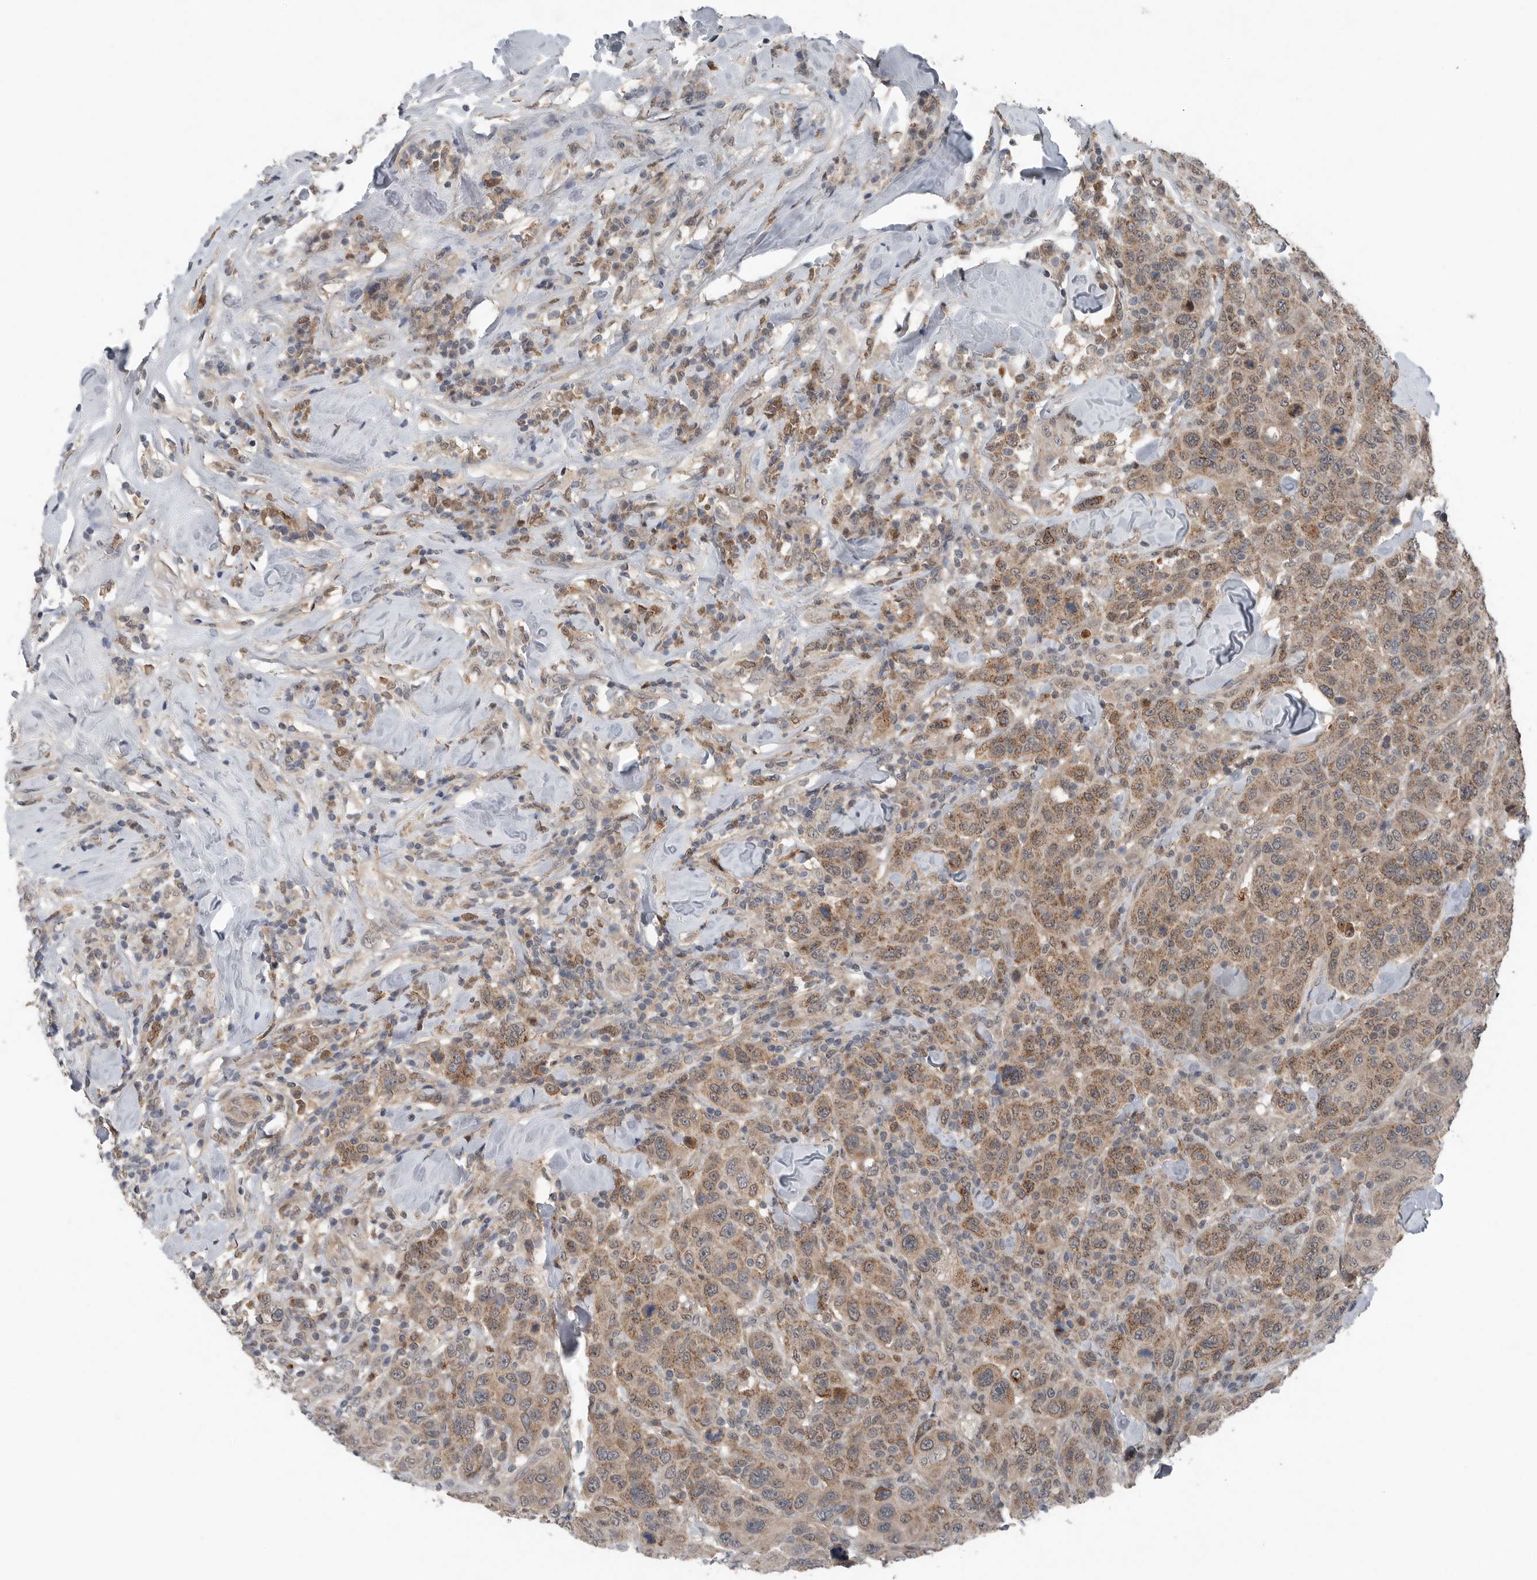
{"staining": {"intensity": "moderate", "quantity": ">75%", "location": "cytoplasmic/membranous"}, "tissue": "breast cancer", "cell_type": "Tumor cells", "image_type": "cancer", "snomed": [{"axis": "morphology", "description": "Duct carcinoma"}, {"axis": "topography", "description": "Breast"}], "caption": "About >75% of tumor cells in human invasive ductal carcinoma (breast) display moderate cytoplasmic/membranous protein staining as visualized by brown immunohistochemical staining.", "gene": "SCP2", "patient": {"sex": "female", "age": 37}}